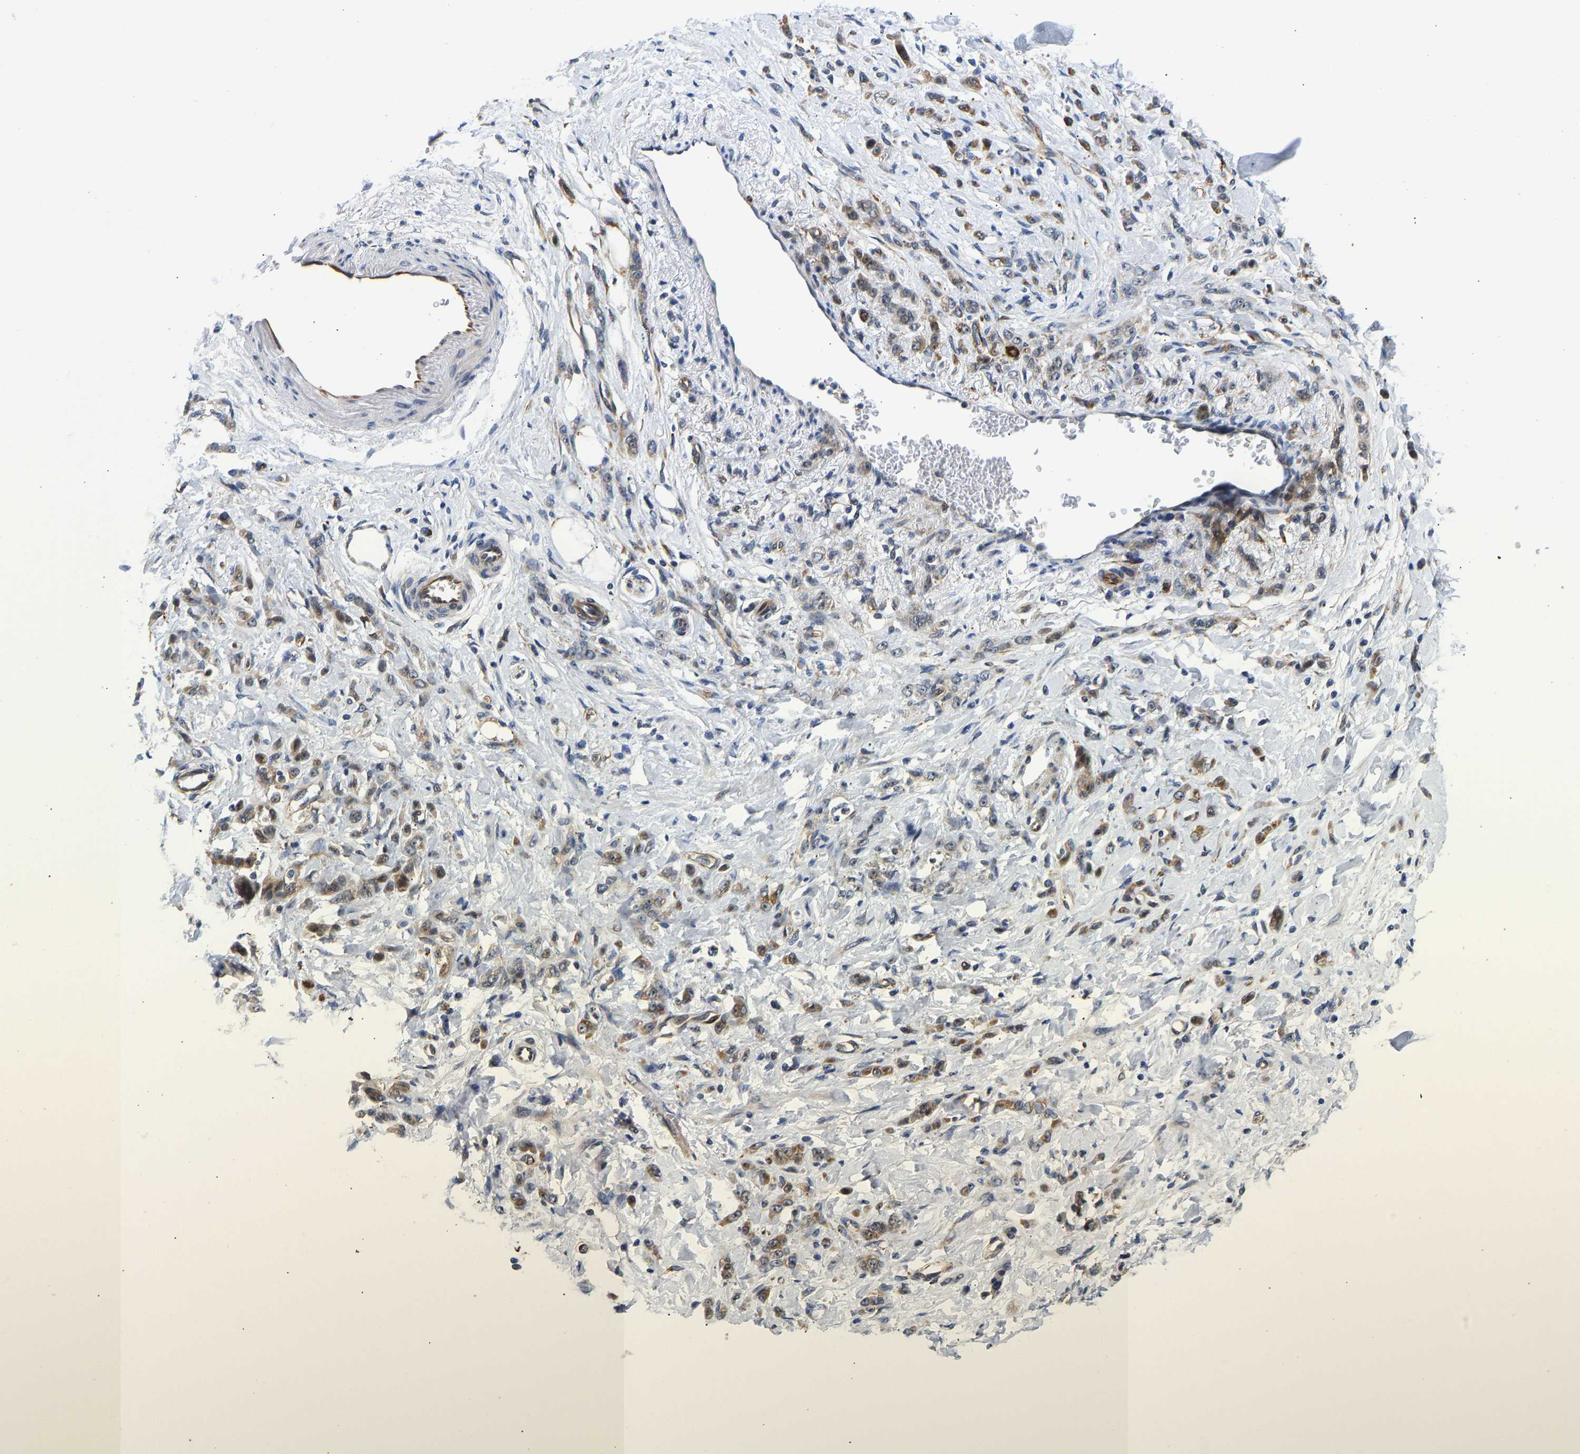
{"staining": {"intensity": "weak", "quantity": "25%-75%", "location": "cytoplasmic/membranous"}, "tissue": "stomach cancer", "cell_type": "Tumor cells", "image_type": "cancer", "snomed": [{"axis": "morphology", "description": "Normal tissue, NOS"}, {"axis": "morphology", "description": "Adenocarcinoma, NOS"}, {"axis": "topography", "description": "Stomach"}], "caption": "IHC of adenocarcinoma (stomach) shows low levels of weak cytoplasmic/membranous expression in about 25%-75% of tumor cells. Using DAB (brown) and hematoxylin (blue) stains, captured at high magnification using brightfield microscopy.", "gene": "RESF1", "patient": {"sex": "male", "age": 82}}